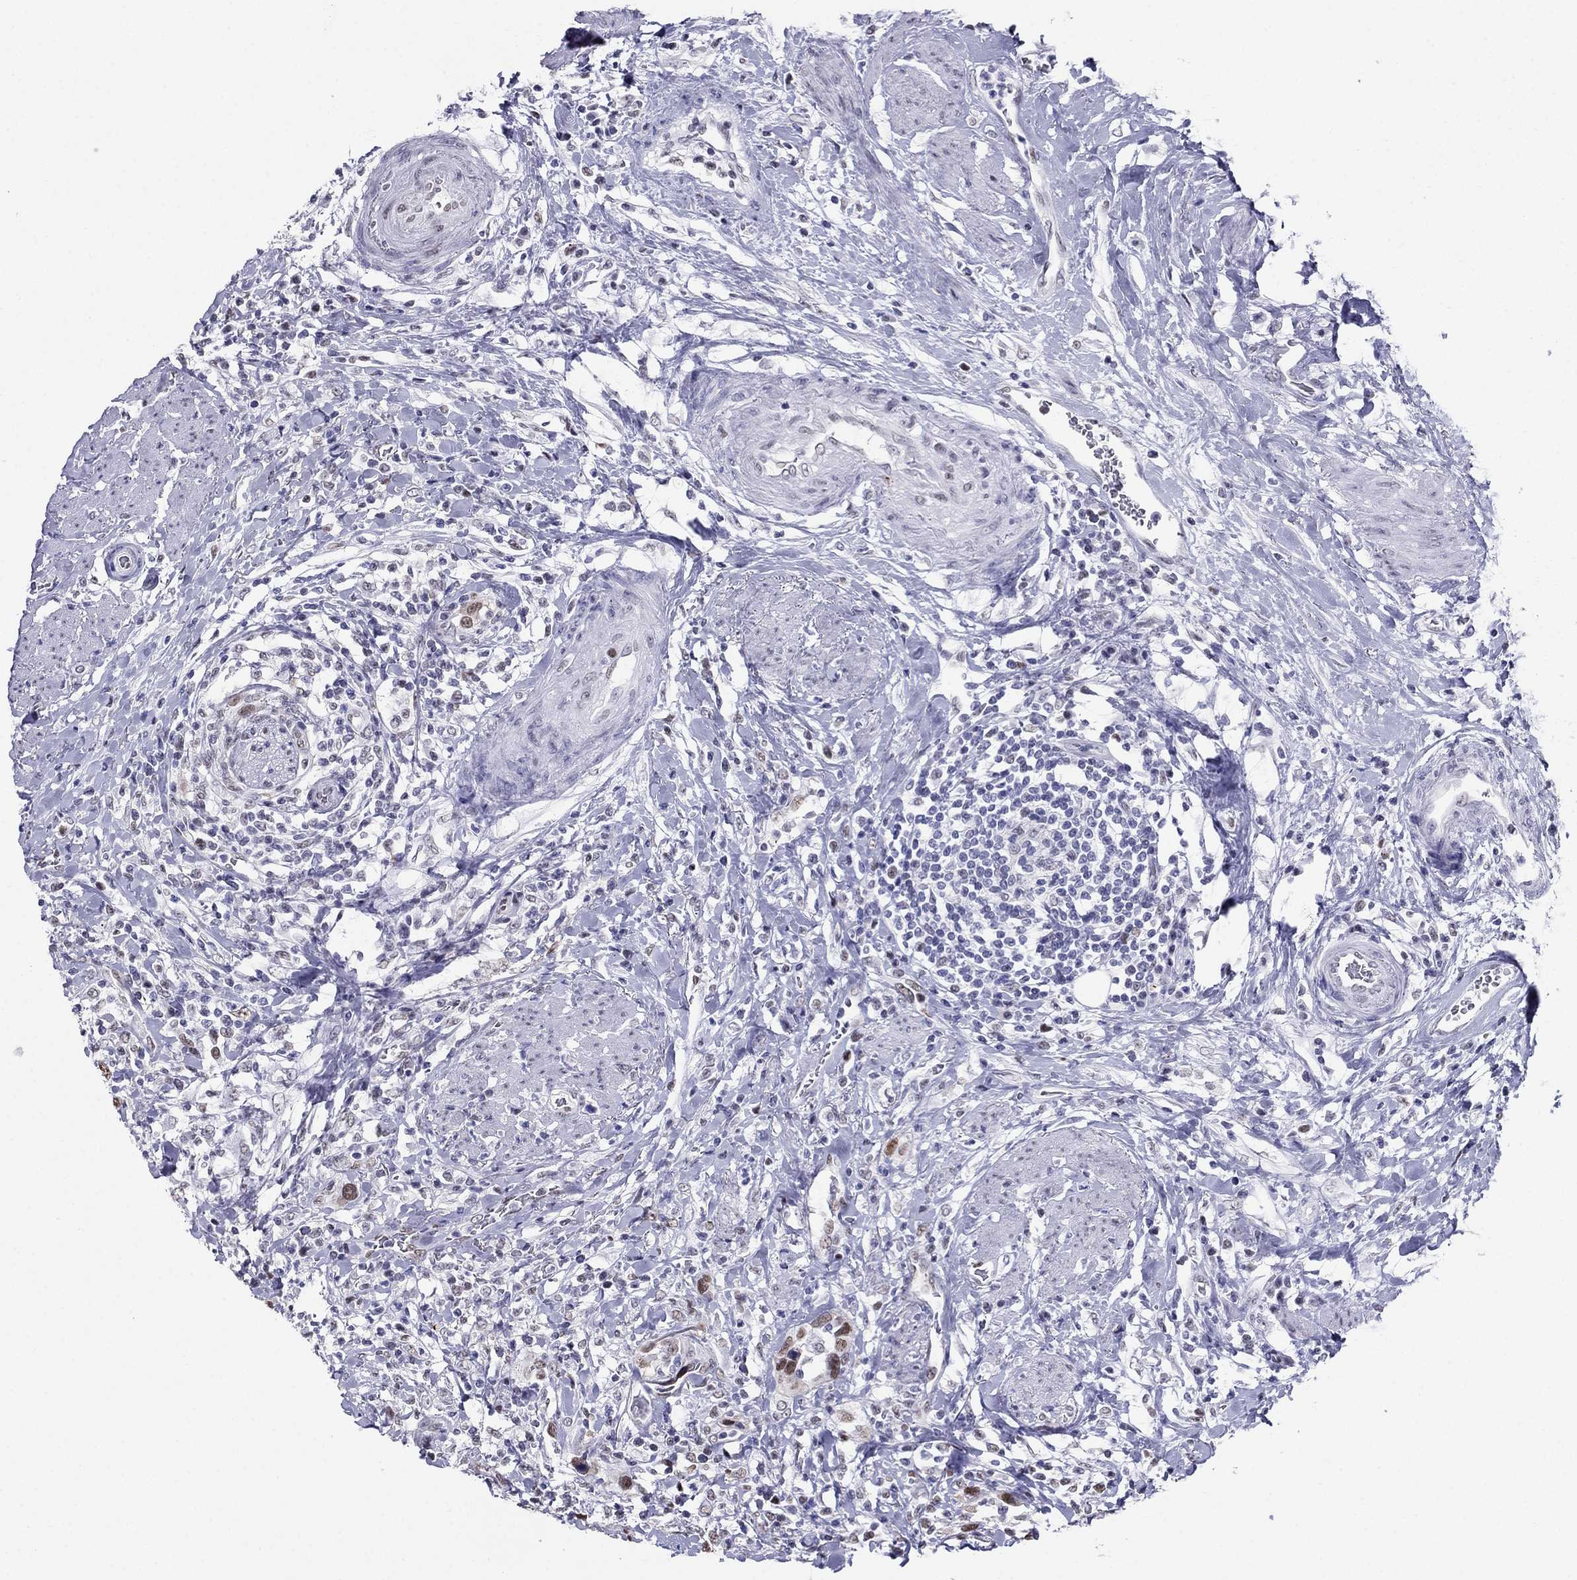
{"staining": {"intensity": "weak", "quantity": ">75%", "location": "nuclear"}, "tissue": "urothelial cancer", "cell_type": "Tumor cells", "image_type": "cancer", "snomed": [{"axis": "morphology", "description": "Urothelial carcinoma, NOS"}, {"axis": "morphology", "description": "Urothelial carcinoma, High grade"}, {"axis": "topography", "description": "Urinary bladder"}], "caption": "Immunohistochemical staining of human urothelial cancer shows low levels of weak nuclear protein positivity in about >75% of tumor cells. (DAB (3,3'-diaminobenzidine) IHC with brightfield microscopy, high magnification).", "gene": "PPM1G", "patient": {"sex": "female", "age": 64}}